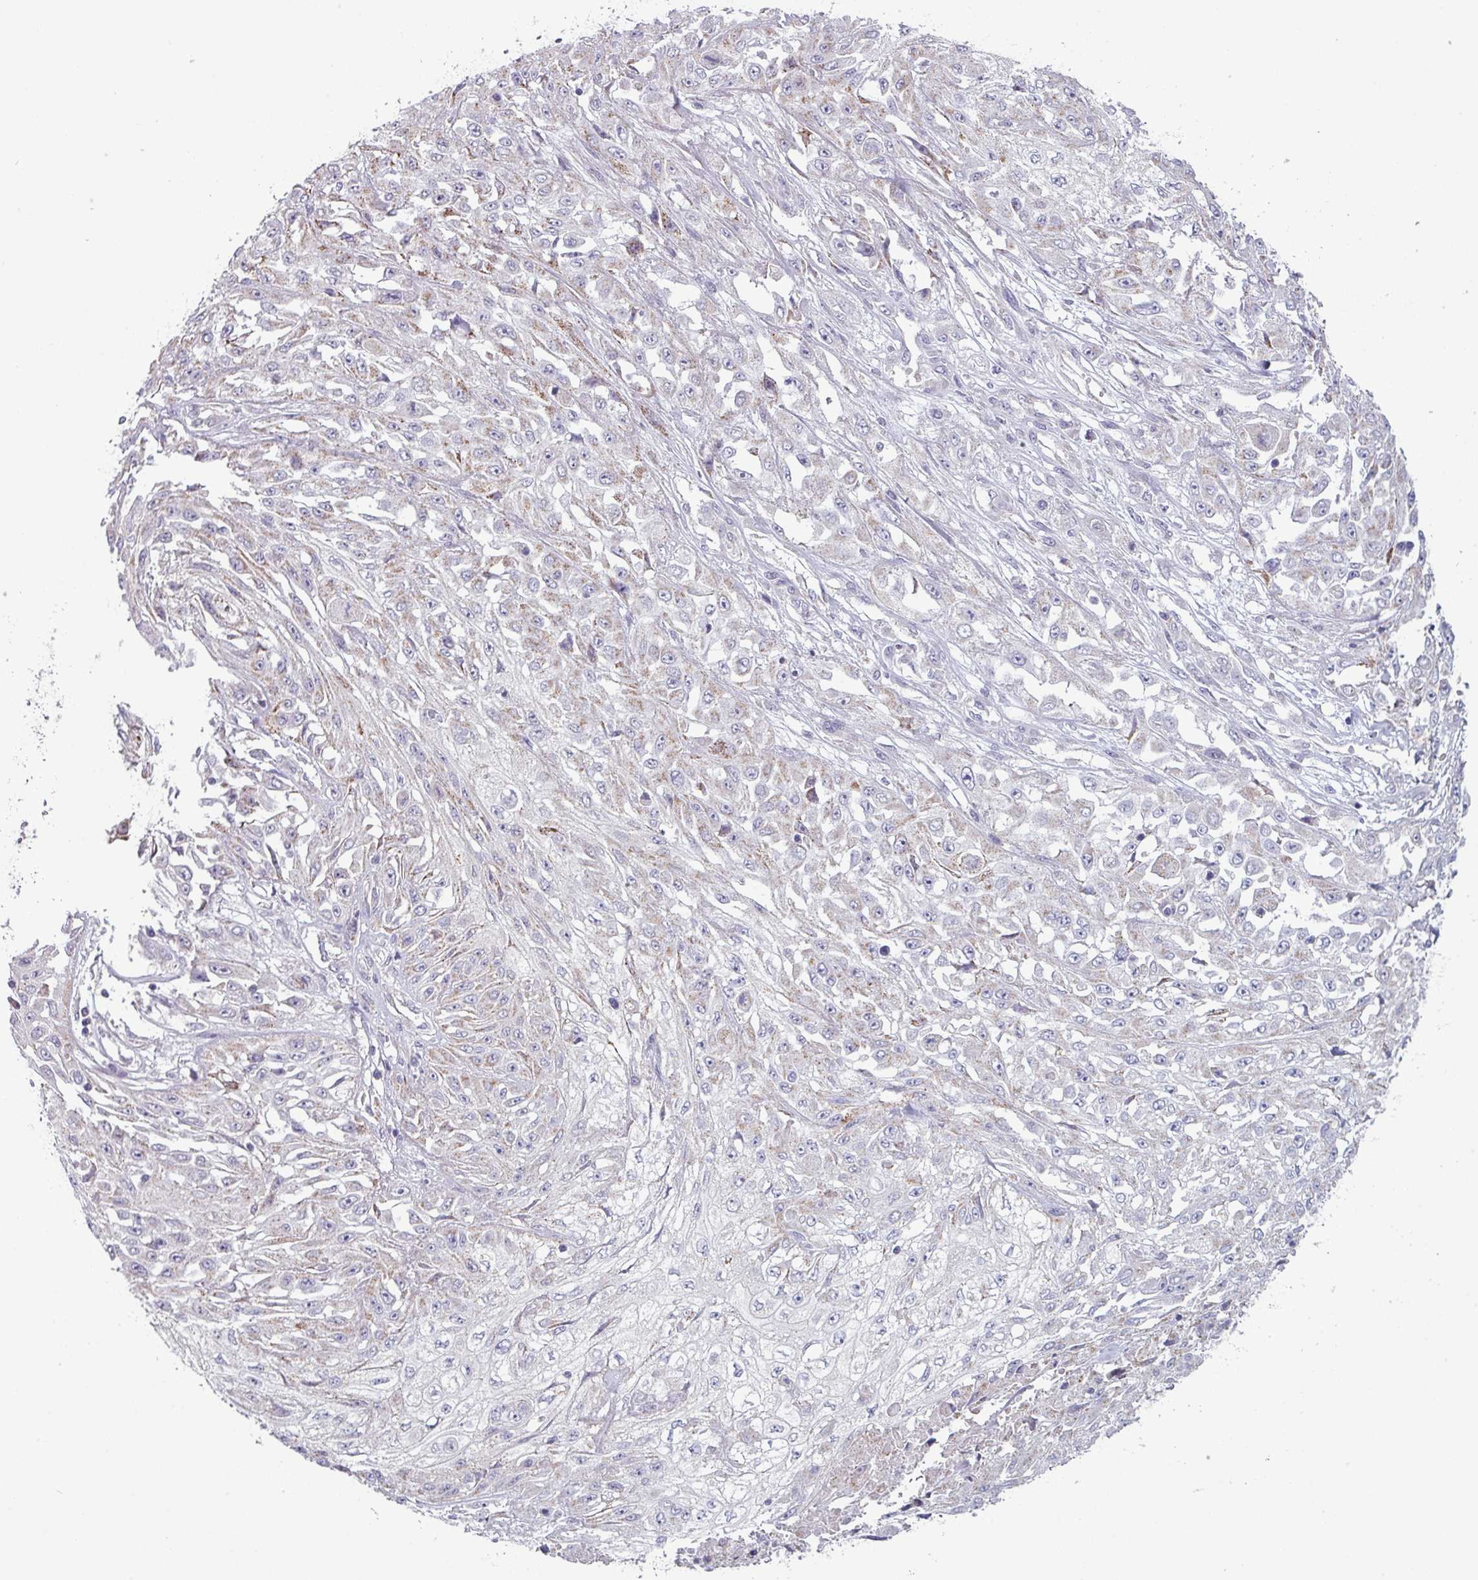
{"staining": {"intensity": "weak", "quantity": "25%-75%", "location": "cytoplasmic/membranous"}, "tissue": "skin cancer", "cell_type": "Tumor cells", "image_type": "cancer", "snomed": [{"axis": "morphology", "description": "Squamous cell carcinoma, NOS"}, {"axis": "morphology", "description": "Squamous cell carcinoma, metastatic, NOS"}, {"axis": "topography", "description": "Skin"}, {"axis": "topography", "description": "Lymph node"}], "caption": "IHC of human skin metastatic squamous cell carcinoma demonstrates low levels of weak cytoplasmic/membranous expression in approximately 25%-75% of tumor cells. The staining is performed using DAB (3,3'-diaminobenzidine) brown chromogen to label protein expression. The nuclei are counter-stained blue using hematoxylin.", "gene": "ZNF615", "patient": {"sex": "male", "age": 75}}